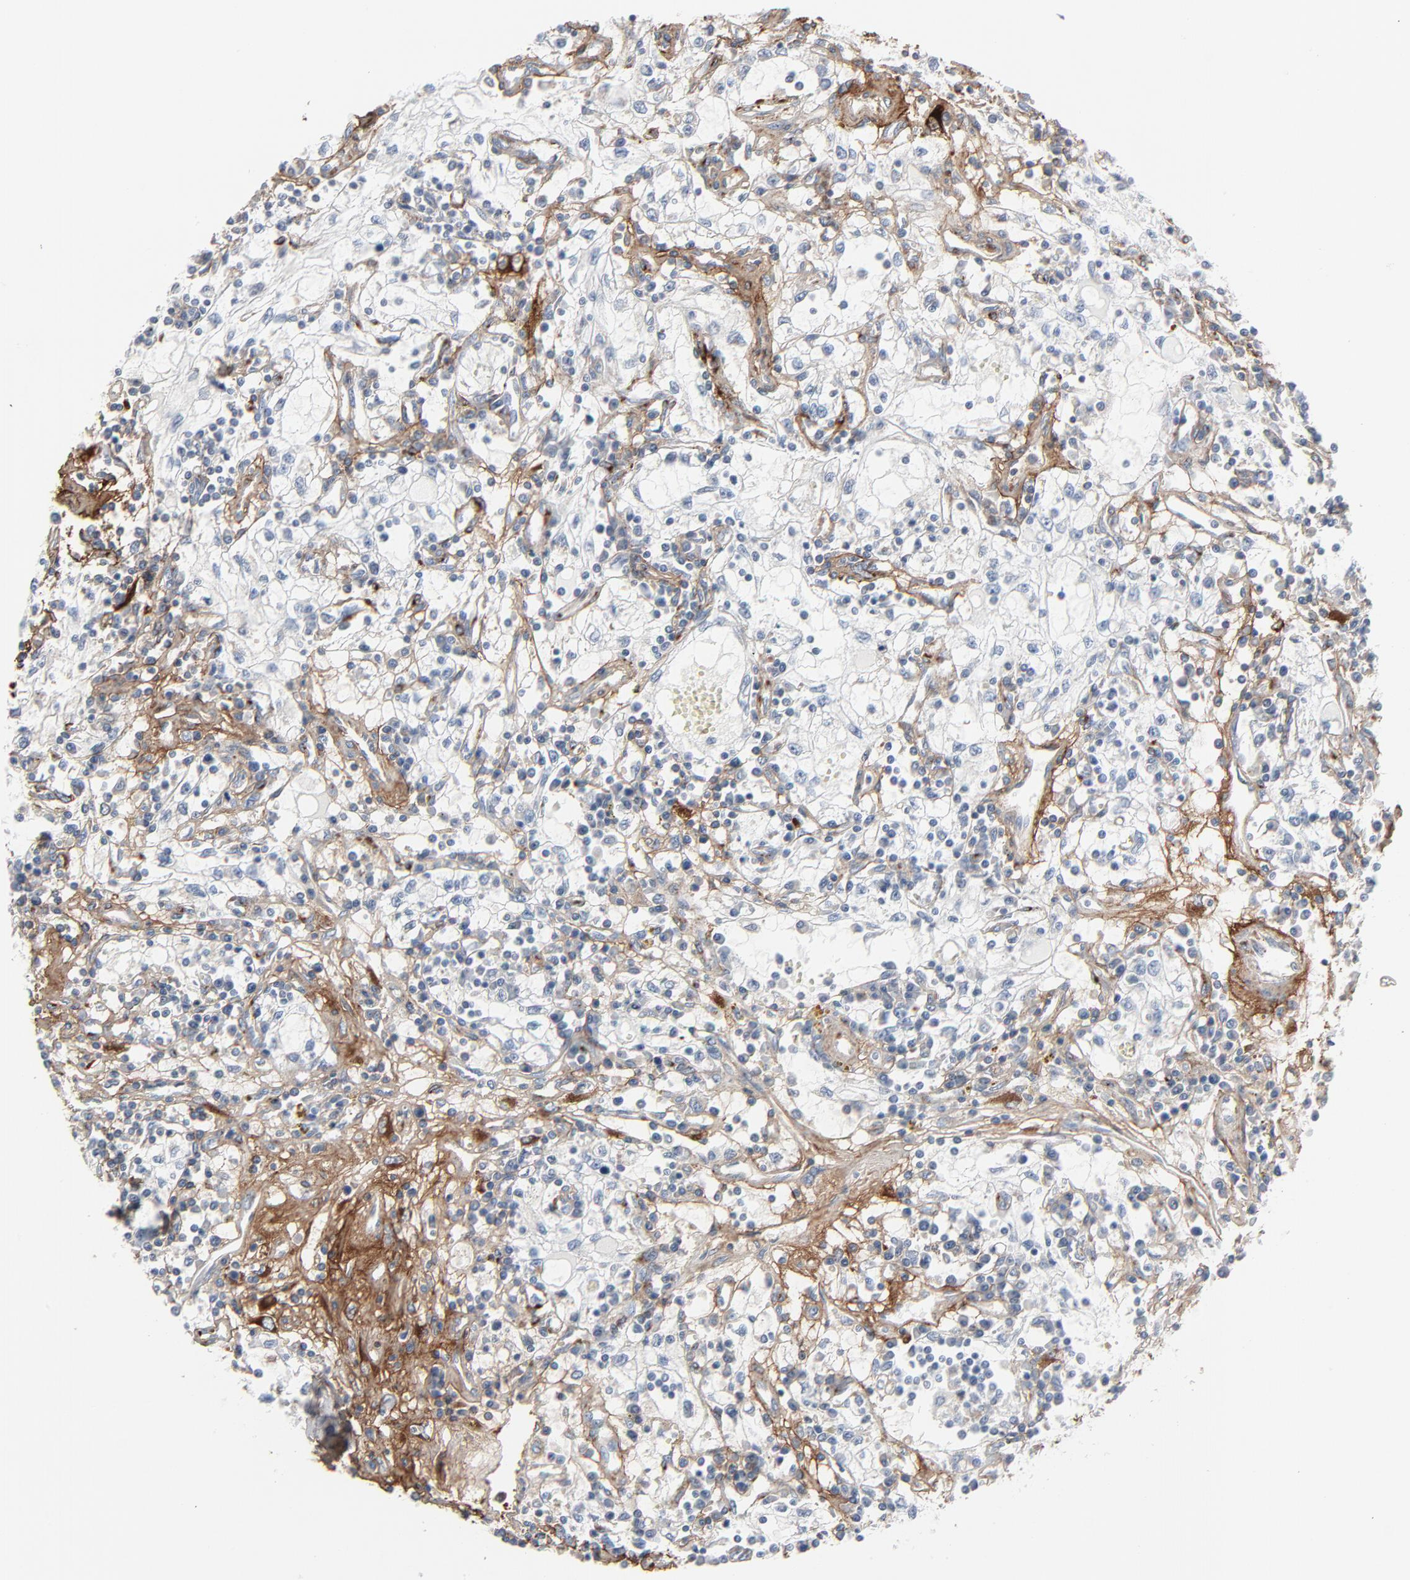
{"staining": {"intensity": "moderate", "quantity": "25%-75%", "location": "cytoplasmic/membranous"}, "tissue": "renal cancer", "cell_type": "Tumor cells", "image_type": "cancer", "snomed": [{"axis": "morphology", "description": "Adenocarcinoma, NOS"}, {"axis": "topography", "description": "Kidney"}], "caption": "Renal cancer (adenocarcinoma) stained with immunohistochemistry (IHC) shows moderate cytoplasmic/membranous staining in approximately 25%-75% of tumor cells.", "gene": "BGN", "patient": {"sex": "male", "age": 82}}